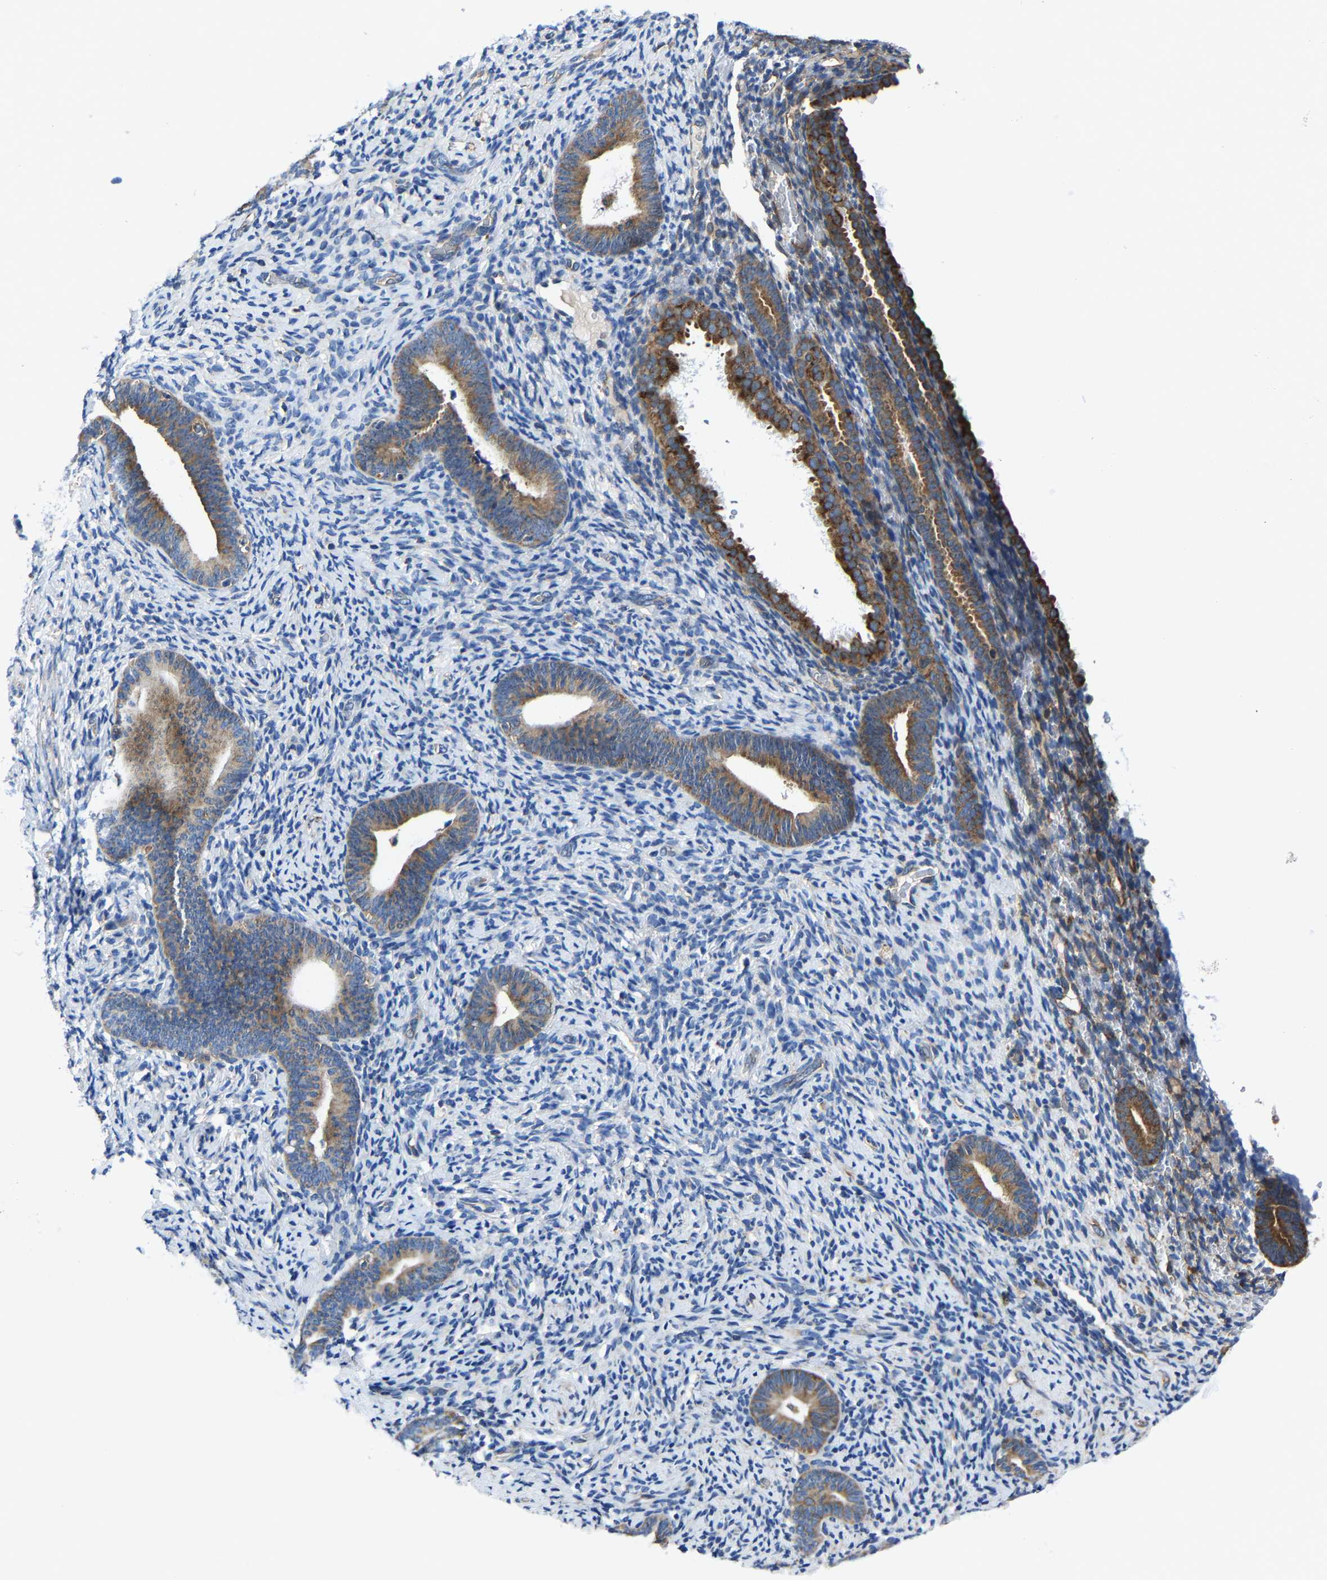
{"staining": {"intensity": "negative", "quantity": "none", "location": "none"}, "tissue": "endometrium", "cell_type": "Cells in endometrial stroma", "image_type": "normal", "snomed": [{"axis": "morphology", "description": "Normal tissue, NOS"}, {"axis": "topography", "description": "Endometrium"}], "caption": "Endometrium stained for a protein using immunohistochemistry demonstrates no expression cells in endometrial stroma.", "gene": "G3BP2", "patient": {"sex": "female", "age": 51}}